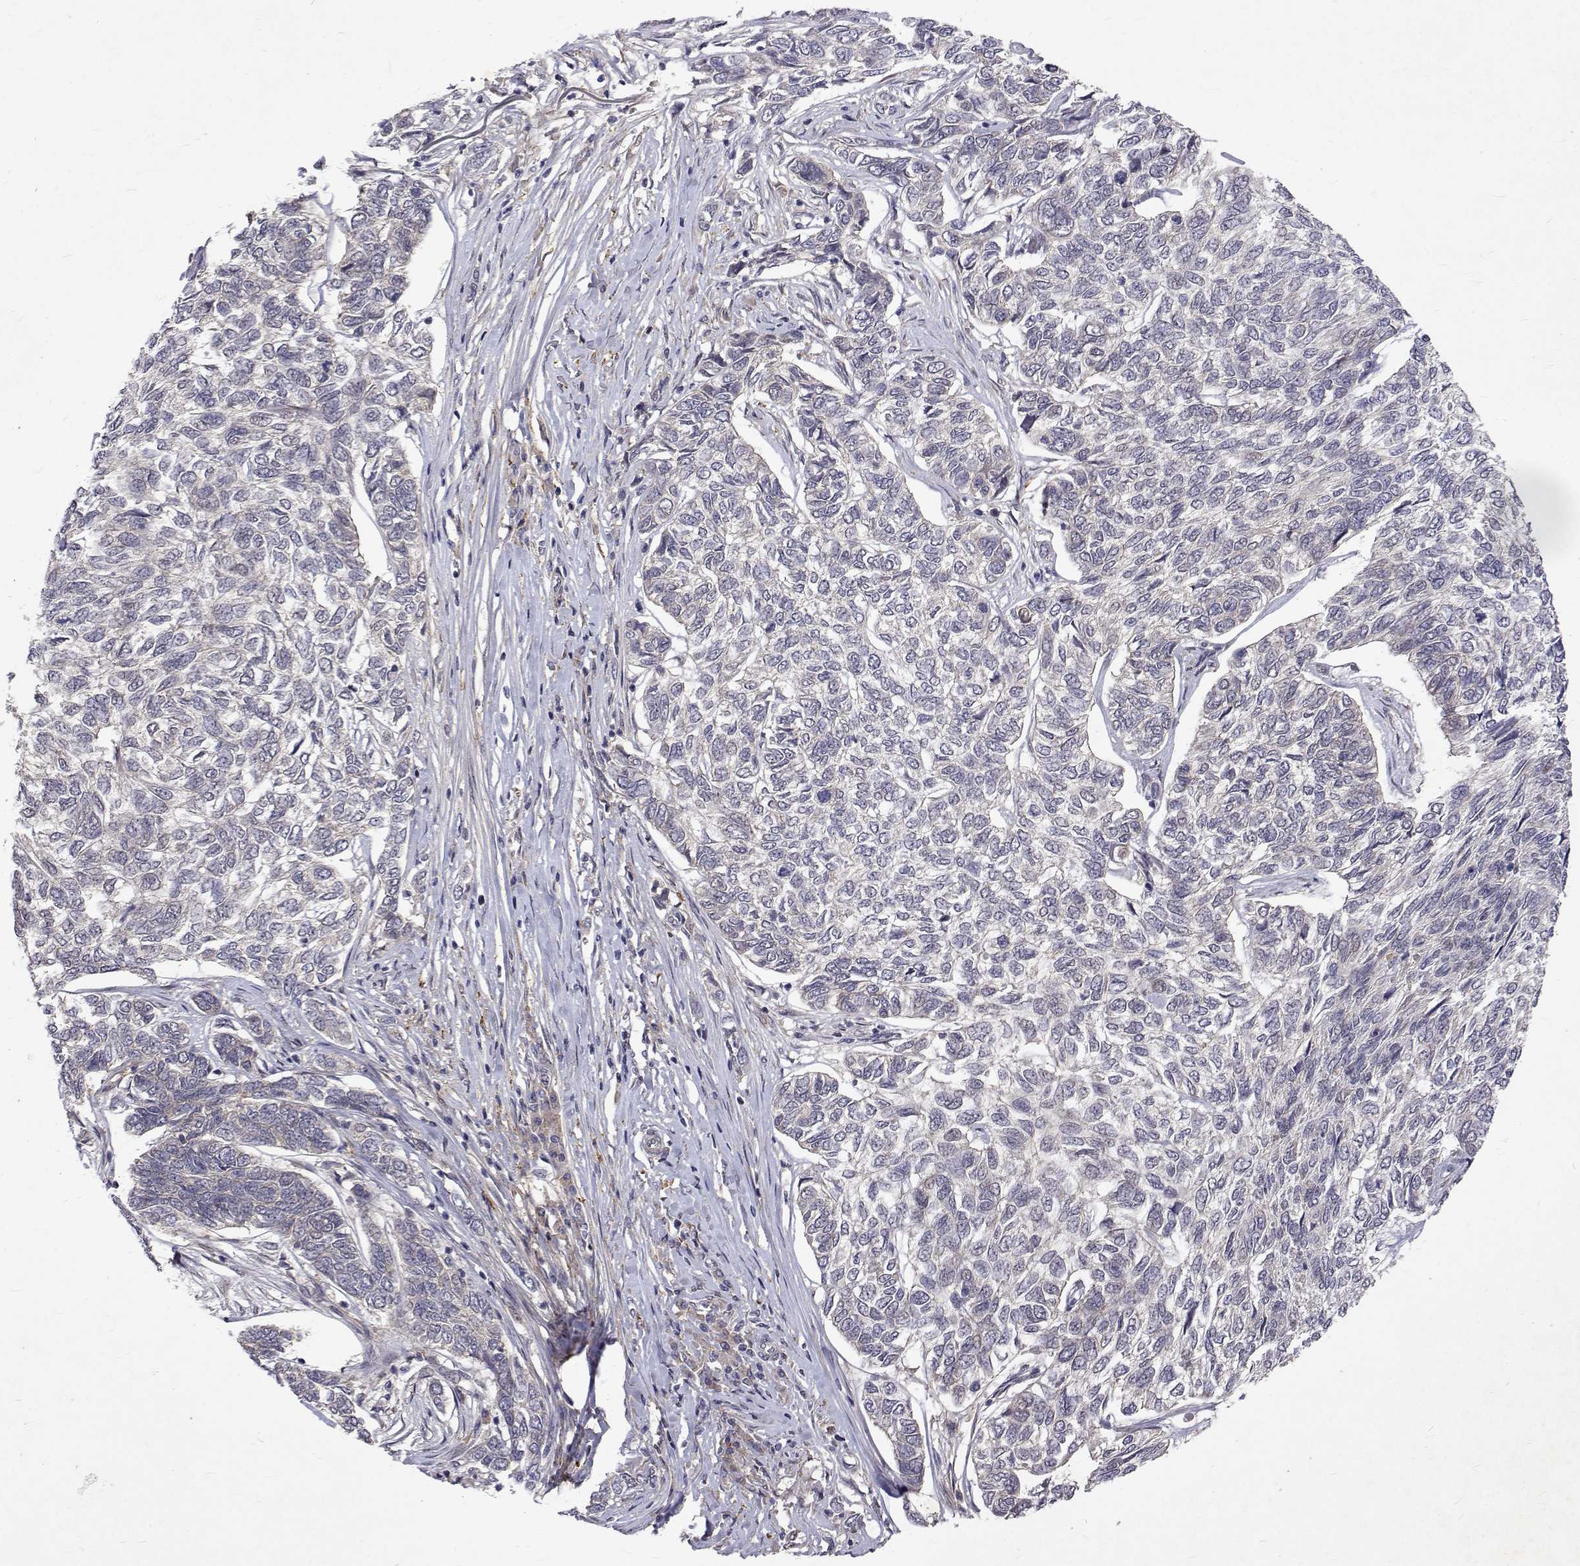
{"staining": {"intensity": "negative", "quantity": "none", "location": "none"}, "tissue": "skin cancer", "cell_type": "Tumor cells", "image_type": "cancer", "snomed": [{"axis": "morphology", "description": "Basal cell carcinoma"}, {"axis": "topography", "description": "Skin"}], "caption": "Image shows no significant protein staining in tumor cells of skin cancer.", "gene": "ALKBH8", "patient": {"sex": "female", "age": 65}}